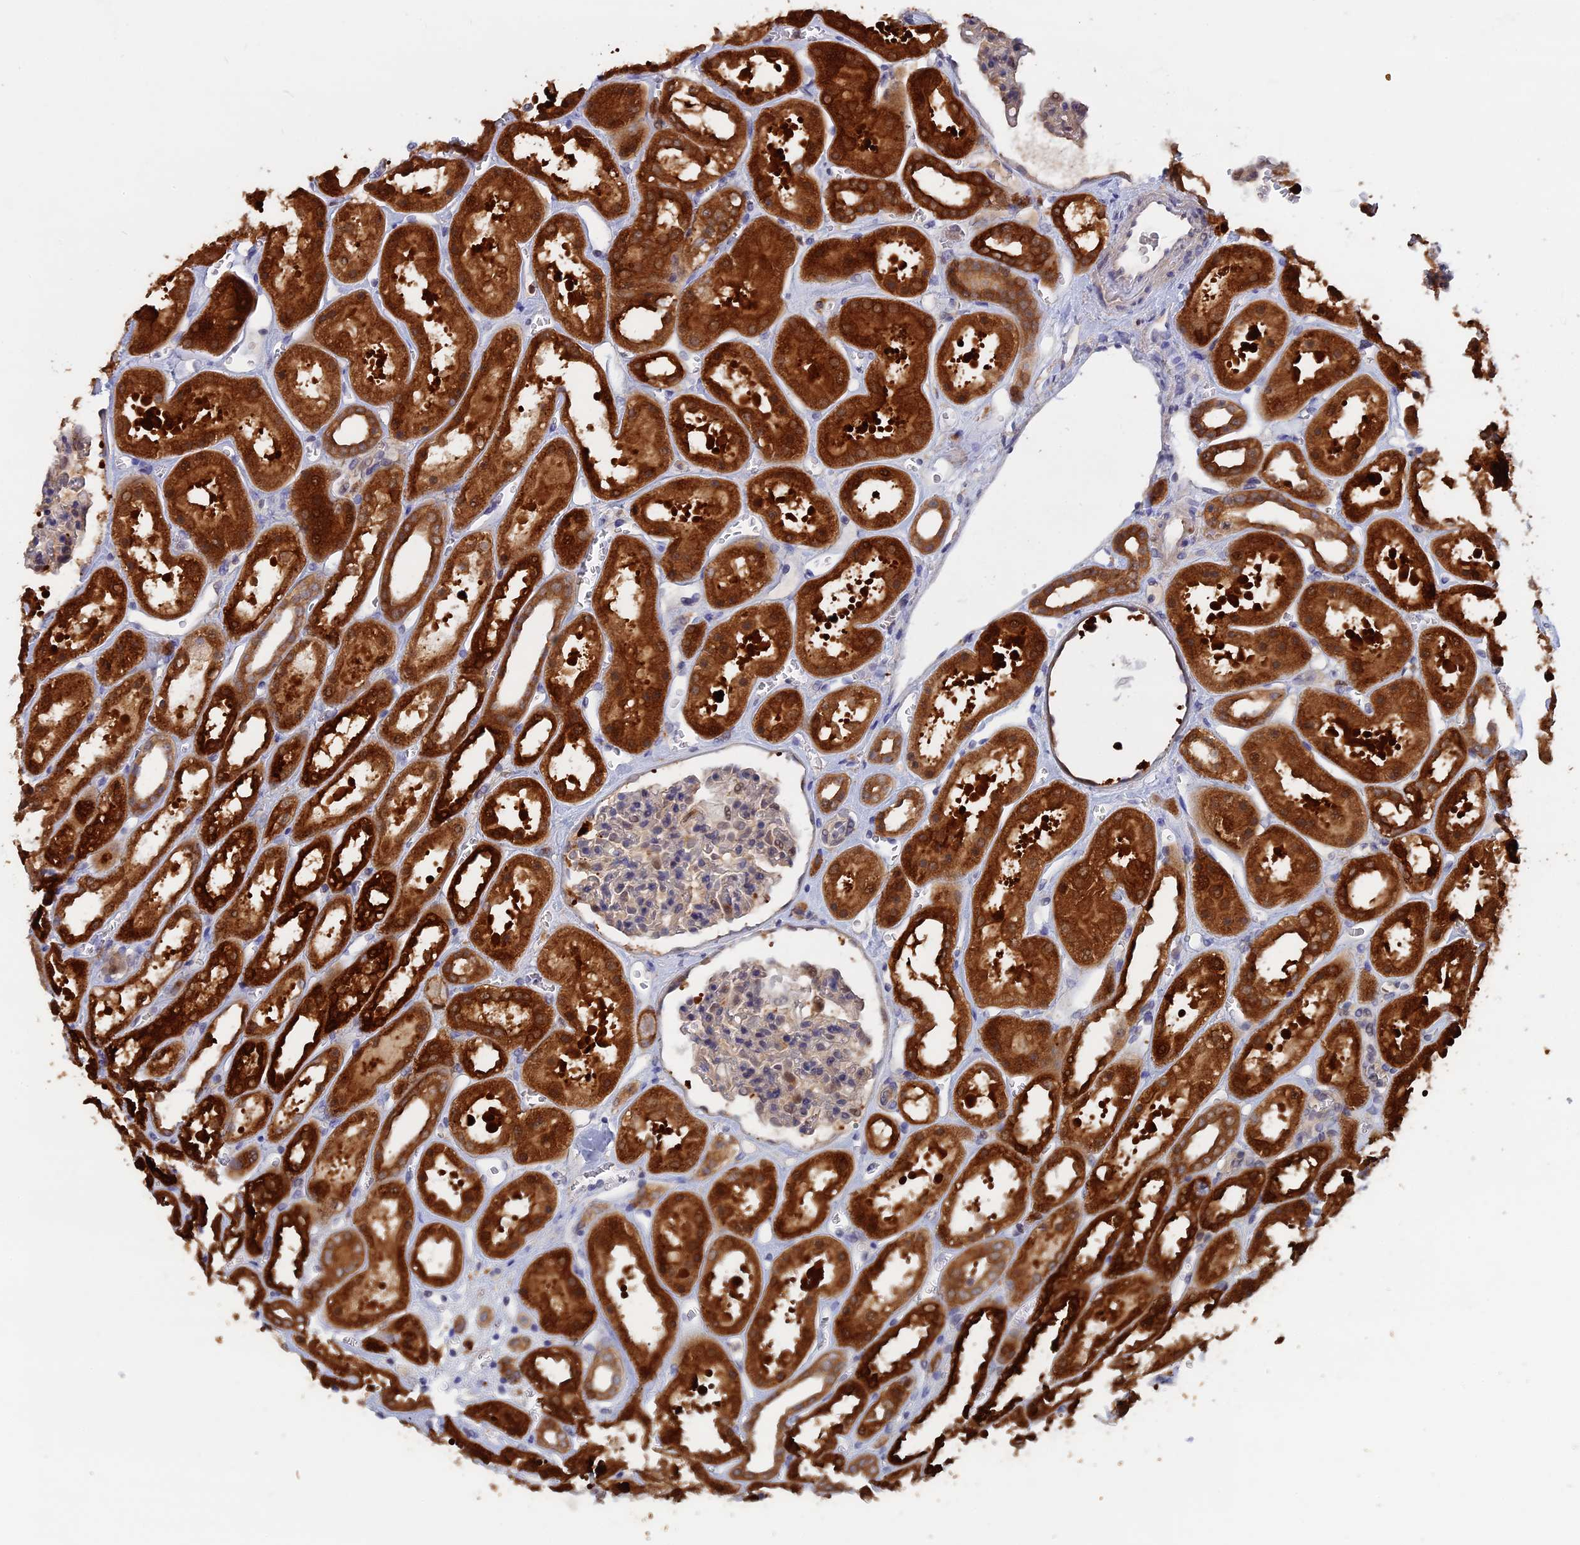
{"staining": {"intensity": "moderate", "quantity": "<25%", "location": "nuclear"}, "tissue": "kidney", "cell_type": "Cells in glomeruli", "image_type": "normal", "snomed": [{"axis": "morphology", "description": "Normal tissue, NOS"}, {"axis": "topography", "description": "Kidney"}], "caption": "The immunohistochemical stain highlights moderate nuclear staining in cells in glomeruli of benign kidney. The staining was performed using DAB (3,3'-diaminobenzidine) to visualize the protein expression in brown, while the nuclei were stained in blue with hematoxylin (Magnification: 20x).", "gene": "BLVRA", "patient": {"sex": "female", "age": 41}}